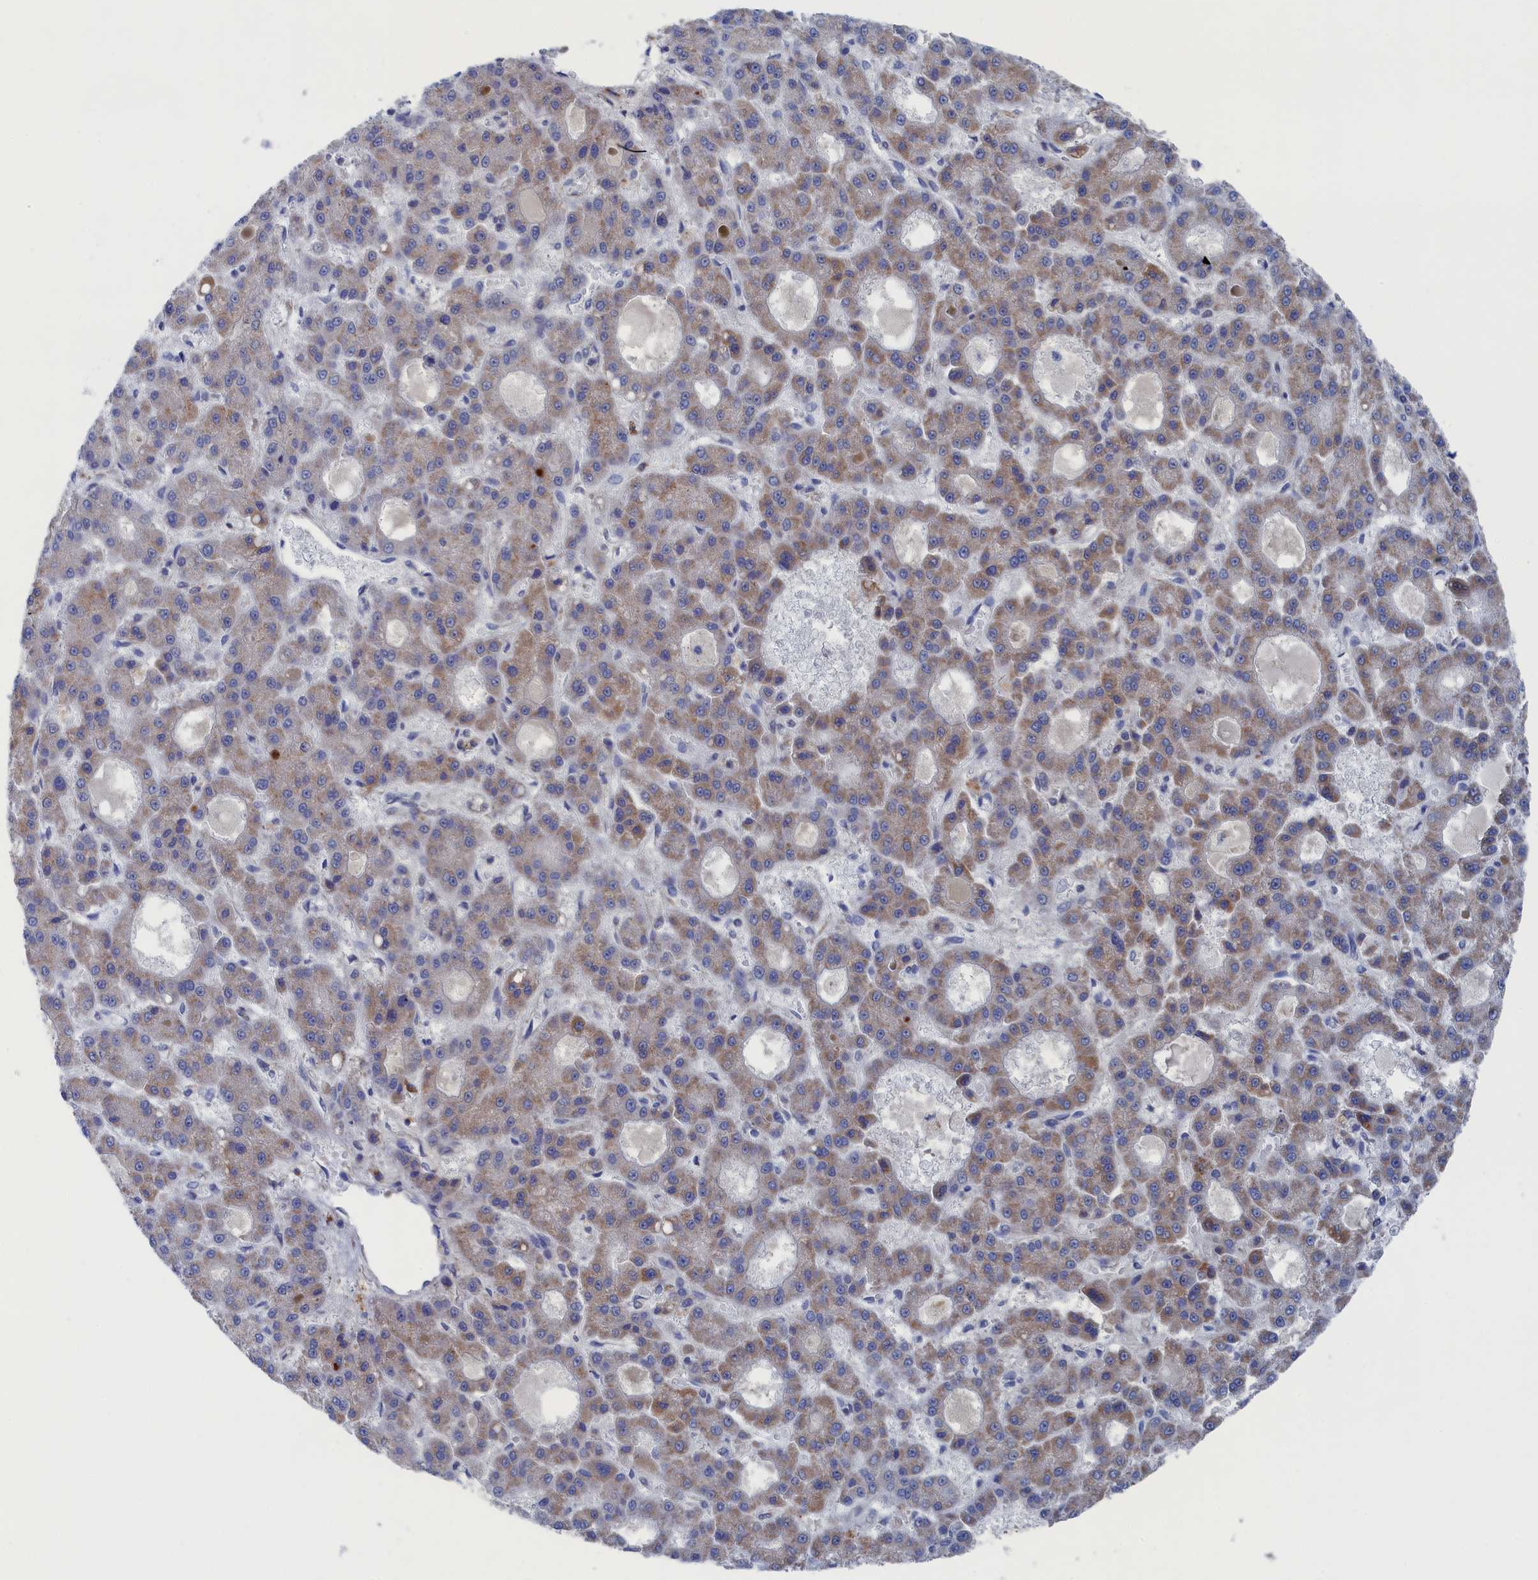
{"staining": {"intensity": "weak", "quantity": "25%-75%", "location": "cytoplasmic/membranous"}, "tissue": "liver cancer", "cell_type": "Tumor cells", "image_type": "cancer", "snomed": [{"axis": "morphology", "description": "Carcinoma, Hepatocellular, NOS"}, {"axis": "topography", "description": "Liver"}], "caption": "Protein staining of liver hepatocellular carcinoma tissue shows weak cytoplasmic/membranous expression in about 25%-75% of tumor cells. (DAB IHC with brightfield microscopy, high magnification).", "gene": "FILIP1L", "patient": {"sex": "male", "age": 70}}